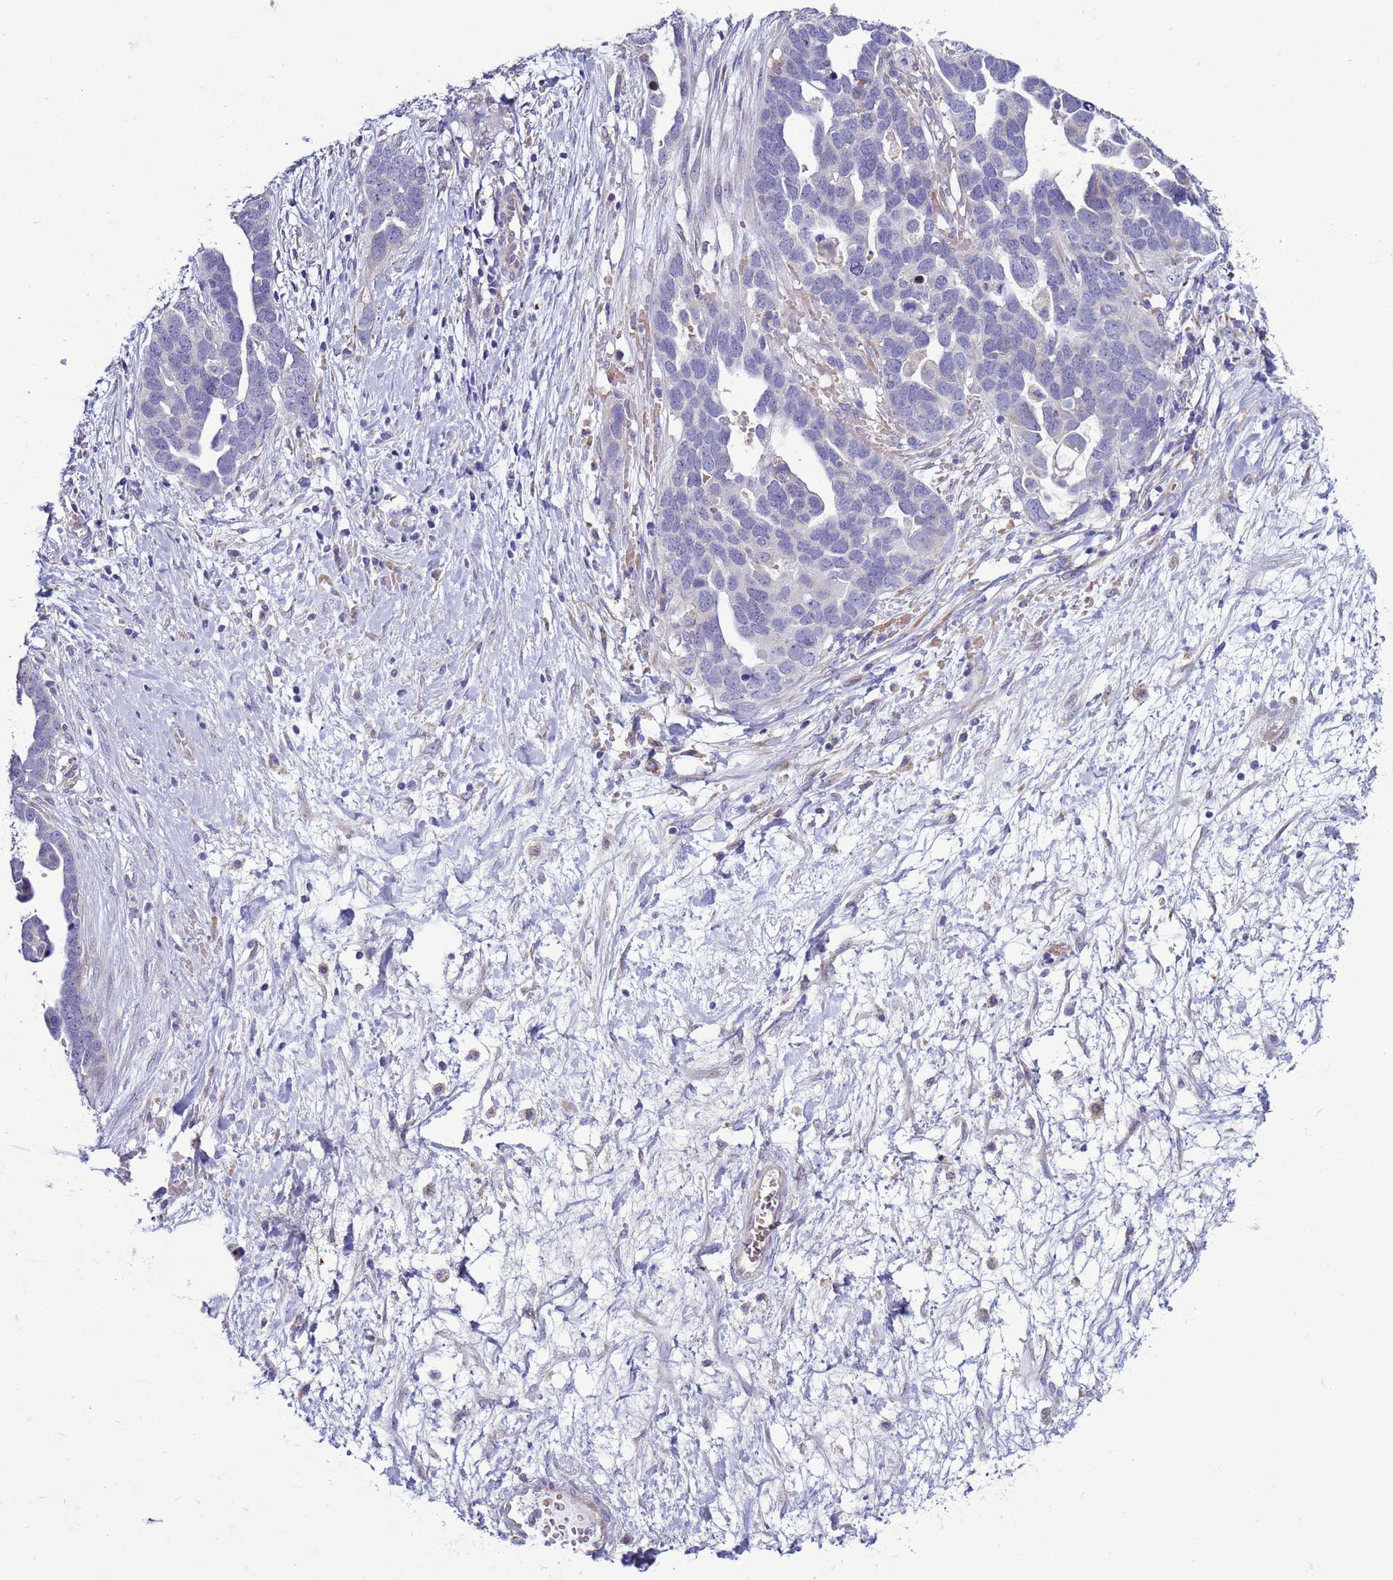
{"staining": {"intensity": "negative", "quantity": "none", "location": "none"}, "tissue": "ovarian cancer", "cell_type": "Tumor cells", "image_type": "cancer", "snomed": [{"axis": "morphology", "description": "Cystadenocarcinoma, serous, NOS"}, {"axis": "topography", "description": "Ovary"}], "caption": "Tumor cells show no significant expression in serous cystadenocarcinoma (ovarian).", "gene": "ABHD17B", "patient": {"sex": "female", "age": 54}}